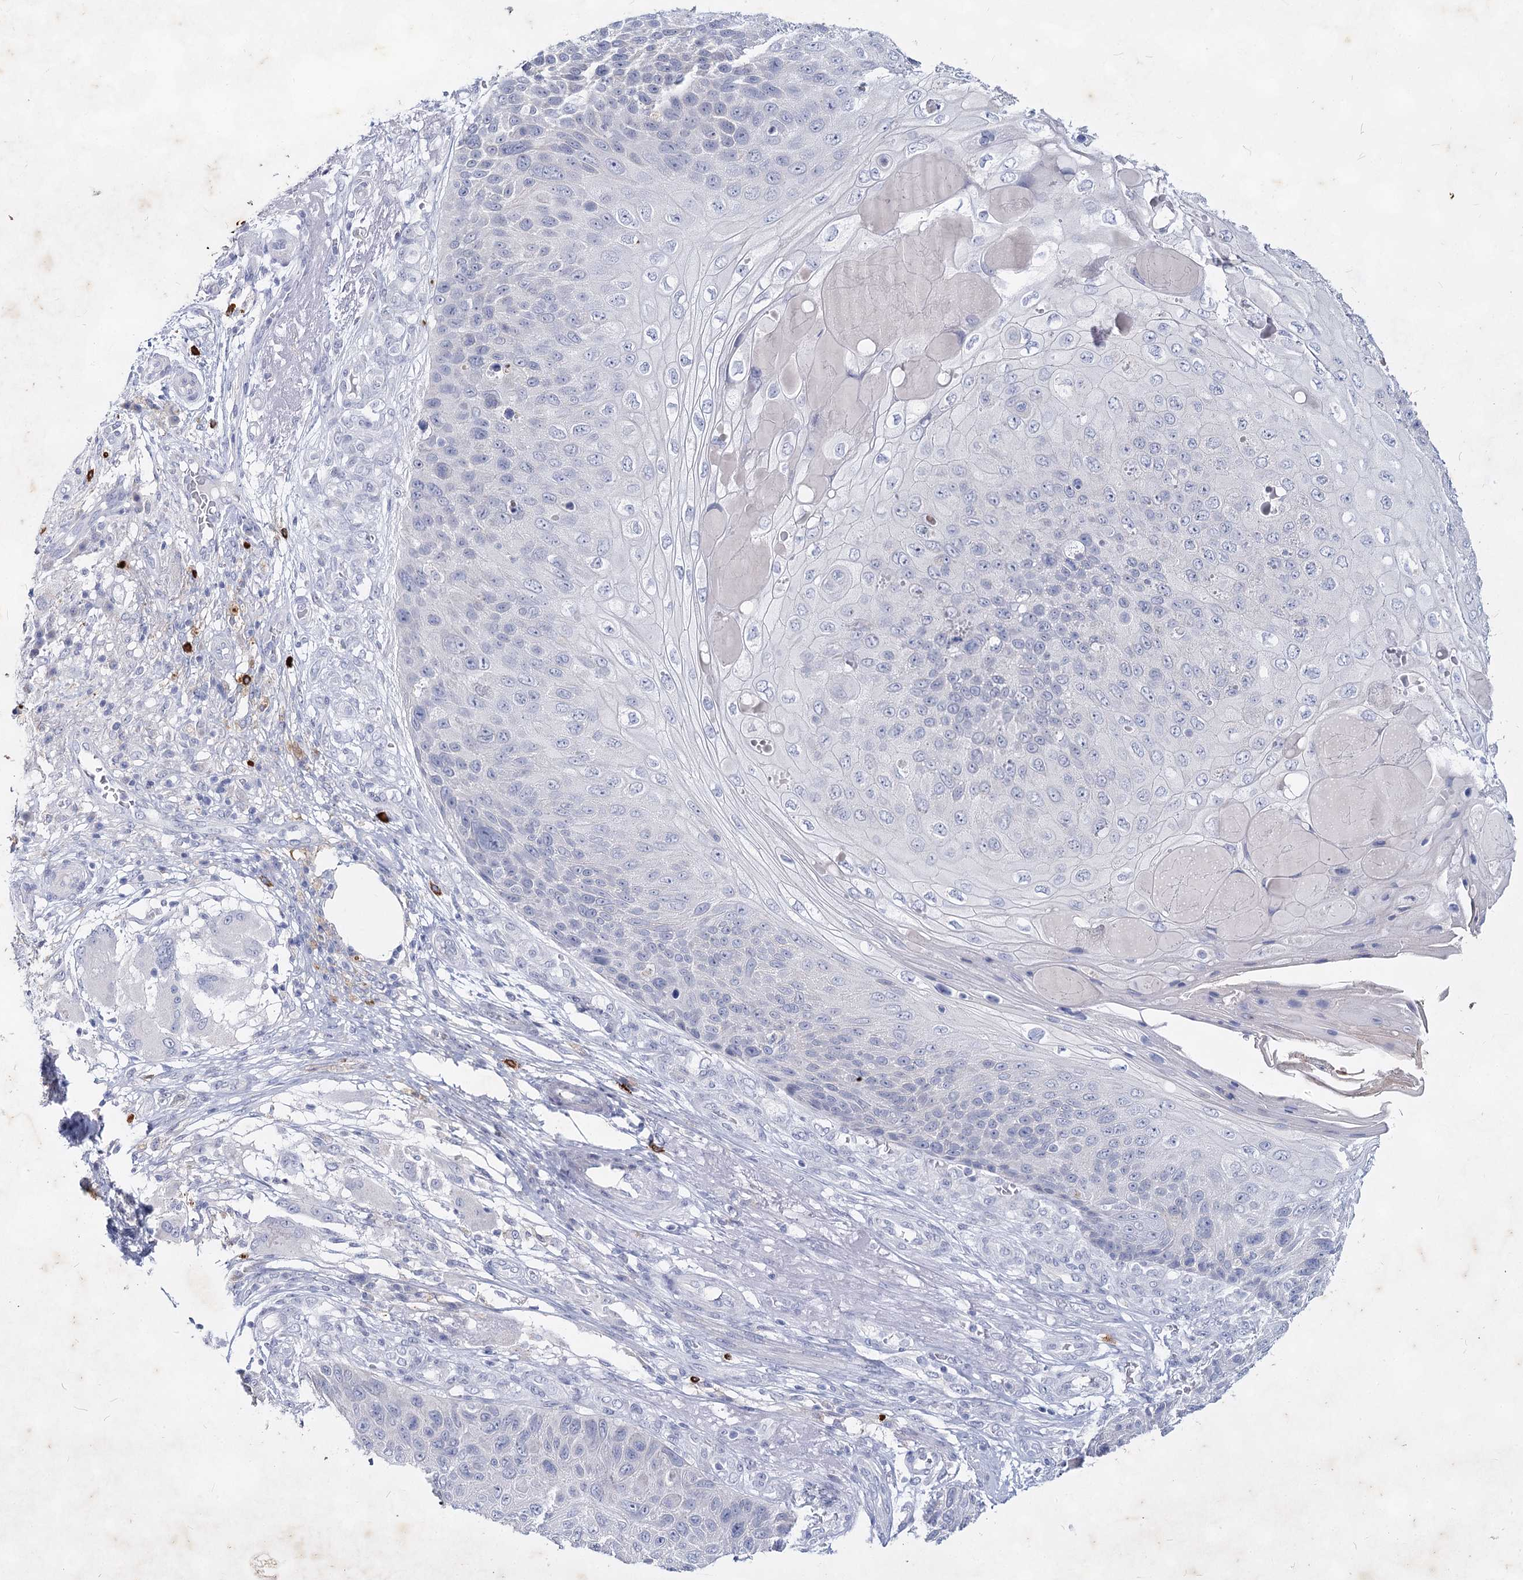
{"staining": {"intensity": "negative", "quantity": "none", "location": "none"}, "tissue": "skin cancer", "cell_type": "Tumor cells", "image_type": "cancer", "snomed": [{"axis": "morphology", "description": "Squamous cell carcinoma, NOS"}, {"axis": "topography", "description": "Skin"}], "caption": "High power microscopy micrograph of an IHC histopathology image of skin squamous cell carcinoma, revealing no significant staining in tumor cells. (Immunohistochemistry, brightfield microscopy, high magnification).", "gene": "CCDC73", "patient": {"sex": "female", "age": 88}}